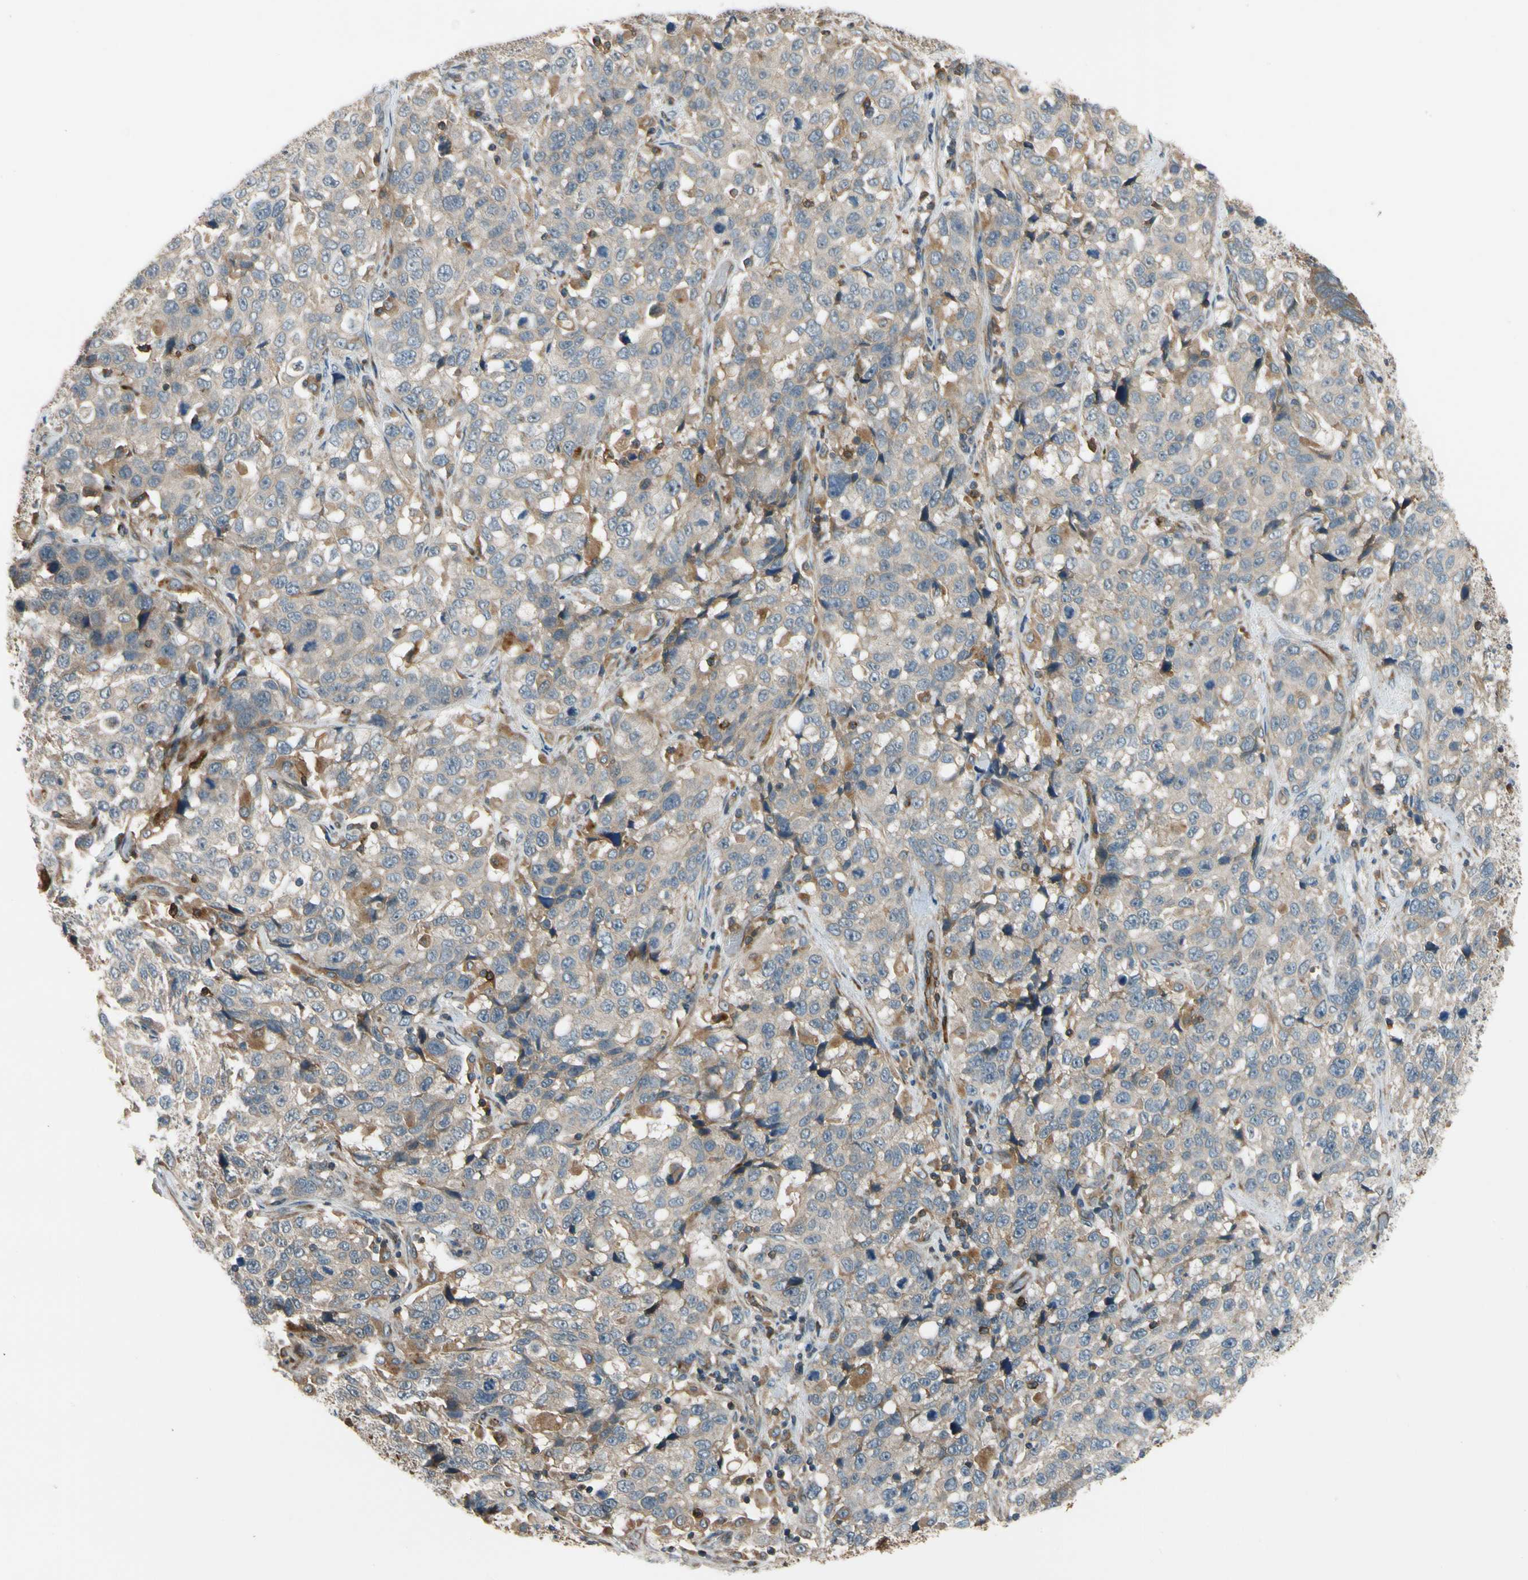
{"staining": {"intensity": "weak", "quantity": "25%-75%", "location": "cytoplasmic/membranous"}, "tissue": "stomach cancer", "cell_type": "Tumor cells", "image_type": "cancer", "snomed": [{"axis": "morphology", "description": "Normal tissue, NOS"}, {"axis": "morphology", "description": "Adenocarcinoma, NOS"}, {"axis": "topography", "description": "Stomach"}], "caption": "IHC histopathology image of neoplastic tissue: human adenocarcinoma (stomach) stained using IHC exhibits low levels of weak protein expression localized specifically in the cytoplasmic/membranous of tumor cells, appearing as a cytoplasmic/membranous brown color.", "gene": "MST1R", "patient": {"sex": "male", "age": 48}}